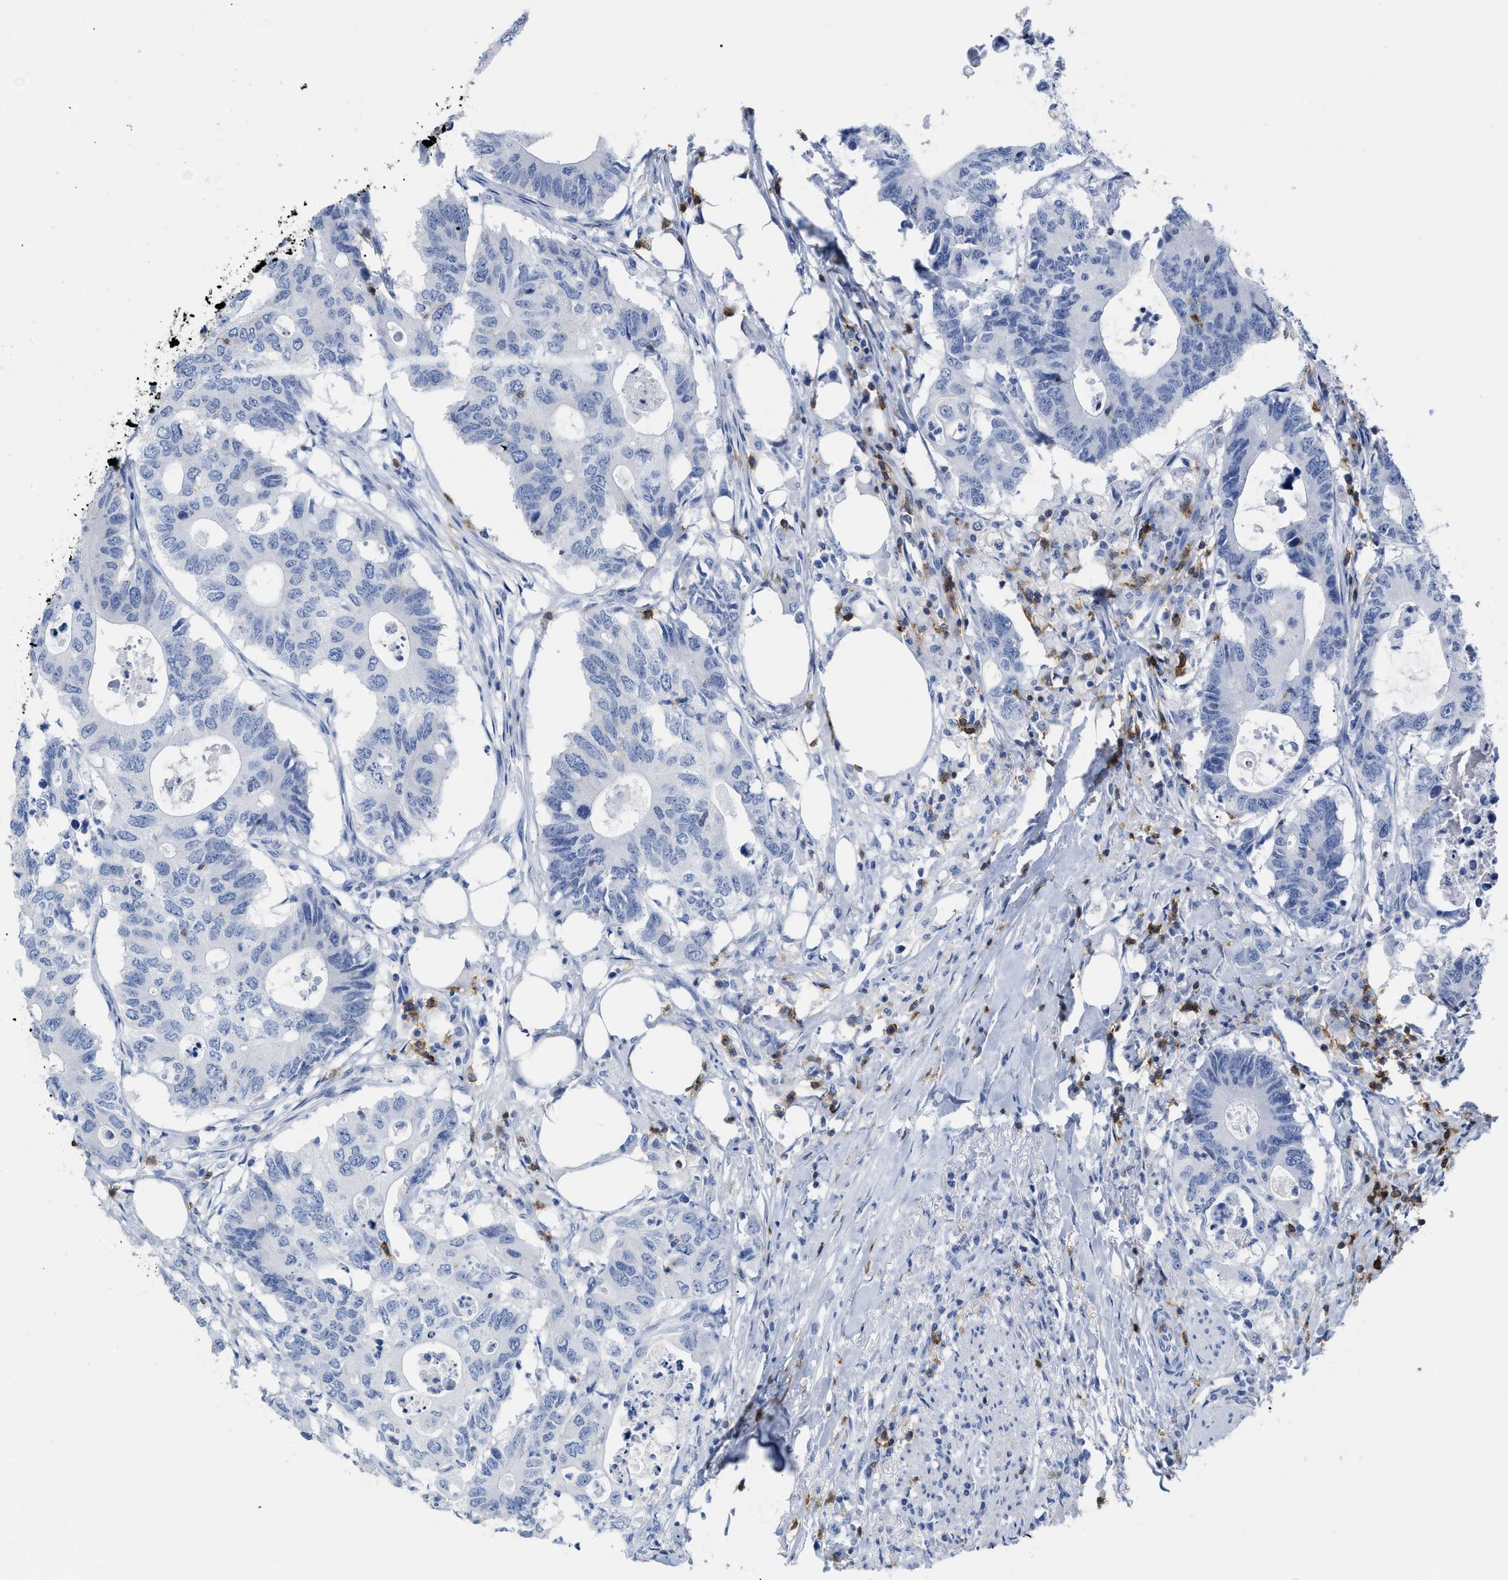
{"staining": {"intensity": "negative", "quantity": "none", "location": "none"}, "tissue": "colorectal cancer", "cell_type": "Tumor cells", "image_type": "cancer", "snomed": [{"axis": "morphology", "description": "Adenocarcinoma, NOS"}, {"axis": "topography", "description": "Colon"}], "caption": "An immunohistochemistry (IHC) image of colorectal cancer is shown. There is no staining in tumor cells of colorectal cancer.", "gene": "CD5", "patient": {"sex": "male", "age": 71}}